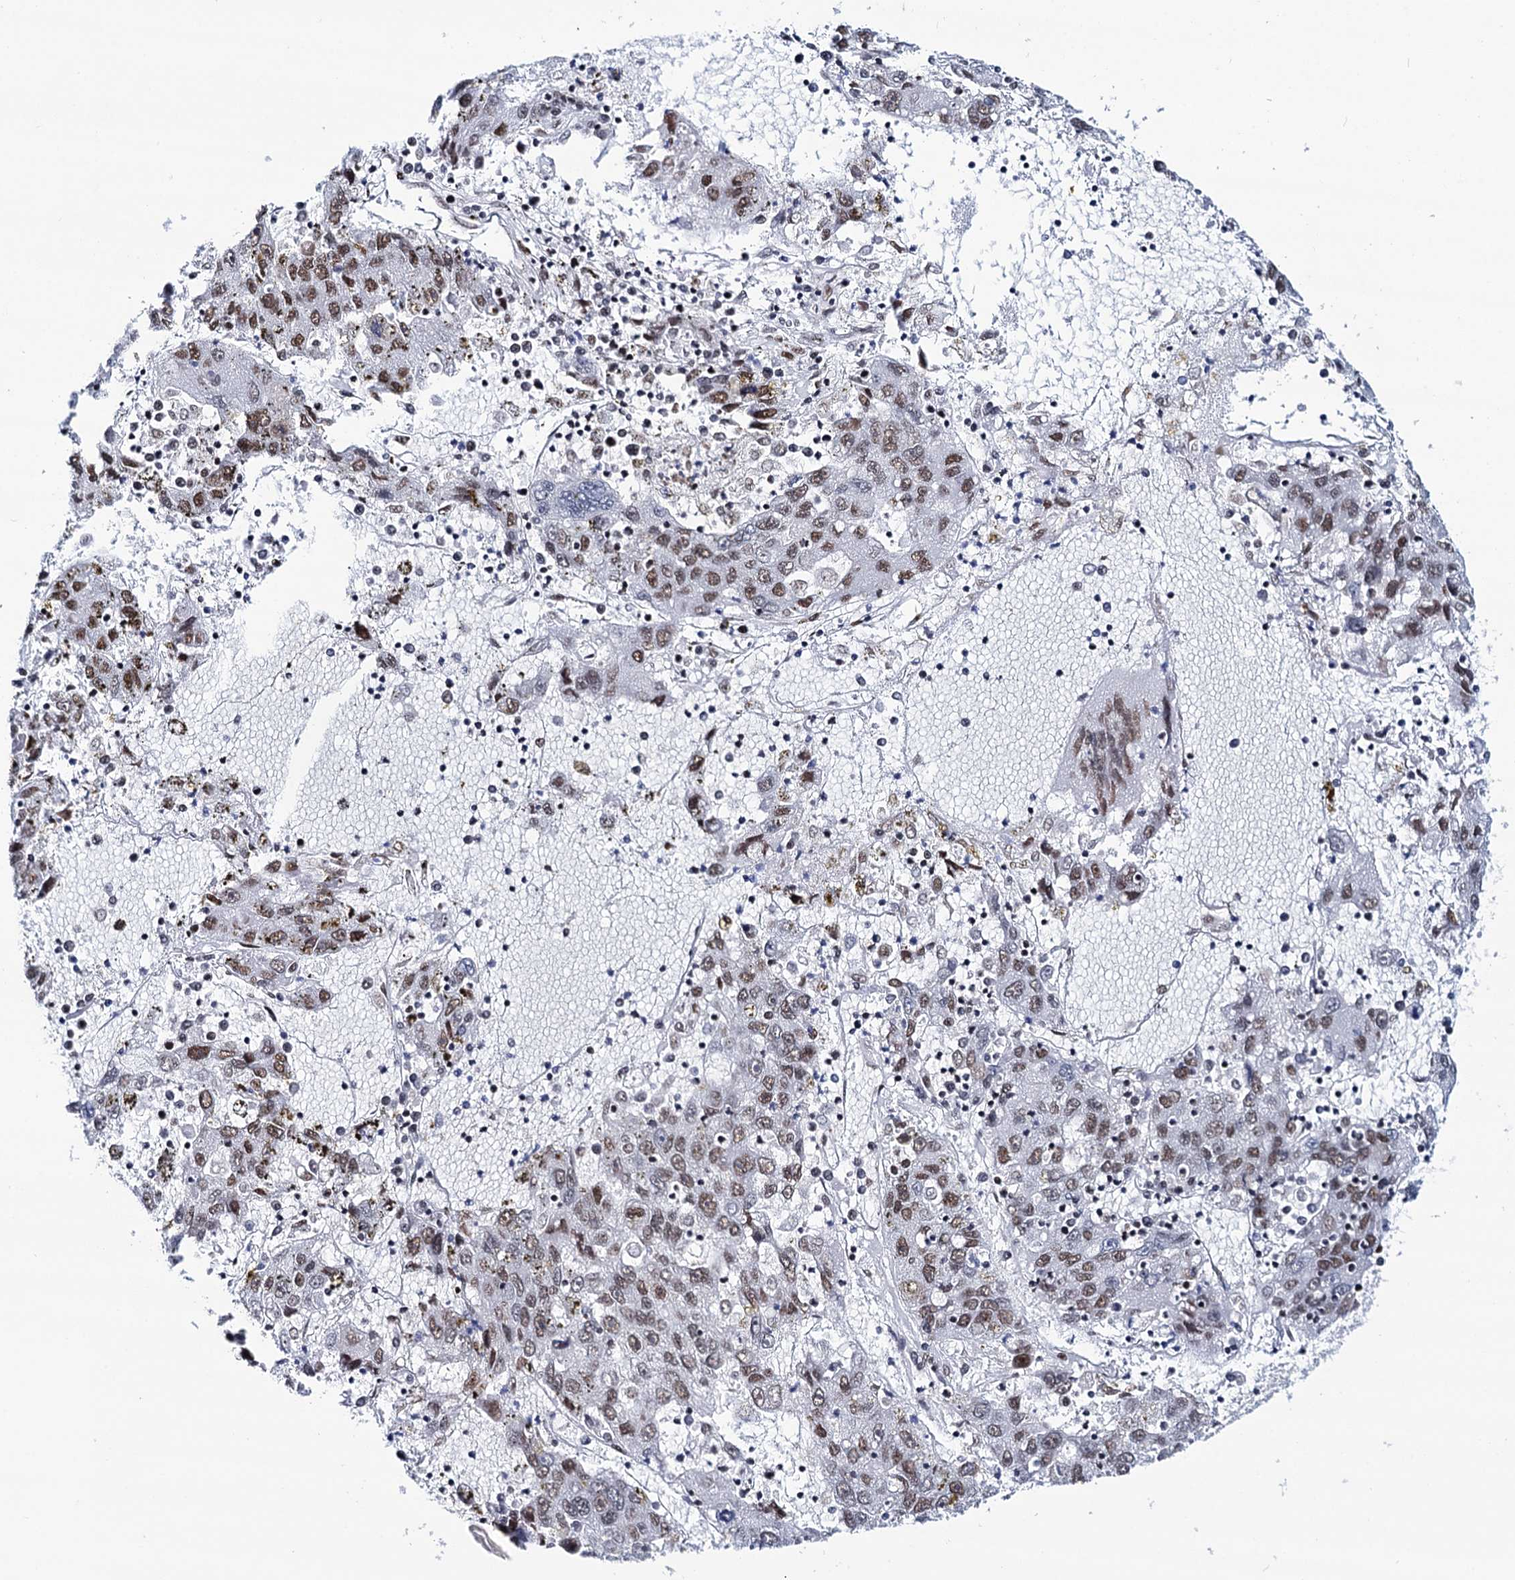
{"staining": {"intensity": "strong", "quantity": "25%-75%", "location": "nuclear"}, "tissue": "liver cancer", "cell_type": "Tumor cells", "image_type": "cancer", "snomed": [{"axis": "morphology", "description": "Carcinoma, Hepatocellular, NOS"}, {"axis": "topography", "description": "Liver"}], "caption": "Protein expression analysis of liver cancer shows strong nuclear staining in approximately 25%-75% of tumor cells.", "gene": "MATR3", "patient": {"sex": "male", "age": 49}}